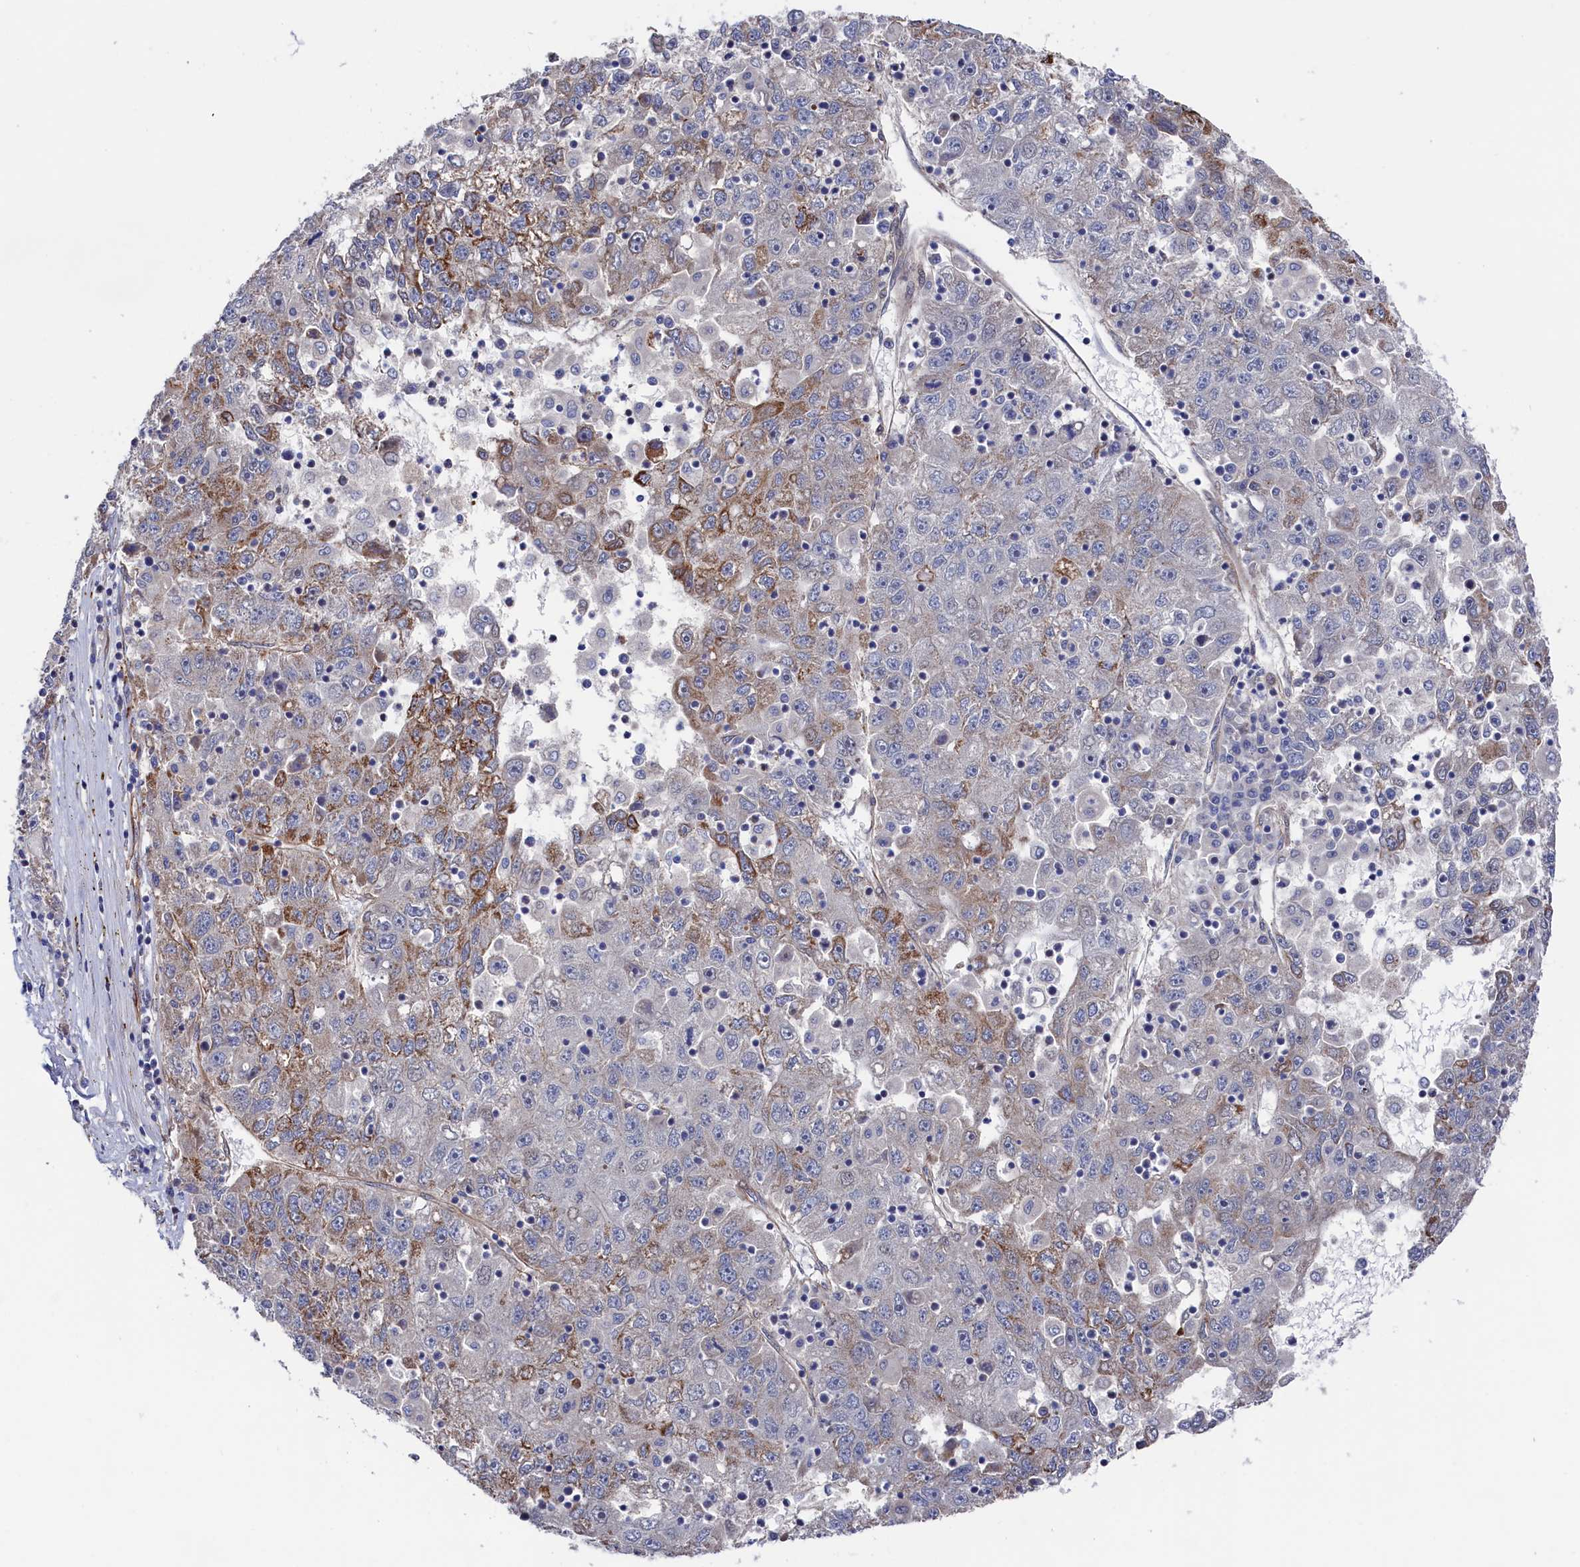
{"staining": {"intensity": "moderate", "quantity": "<25%", "location": "cytoplasmic/membranous"}, "tissue": "liver cancer", "cell_type": "Tumor cells", "image_type": "cancer", "snomed": [{"axis": "morphology", "description": "Carcinoma, Hepatocellular, NOS"}, {"axis": "topography", "description": "Liver"}], "caption": "The photomicrograph reveals a brown stain indicating the presence of a protein in the cytoplasmic/membranous of tumor cells in liver hepatocellular carcinoma. Using DAB (brown) and hematoxylin (blue) stains, captured at high magnification using brightfield microscopy.", "gene": "ZNF891", "patient": {"sex": "male", "age": 49}}